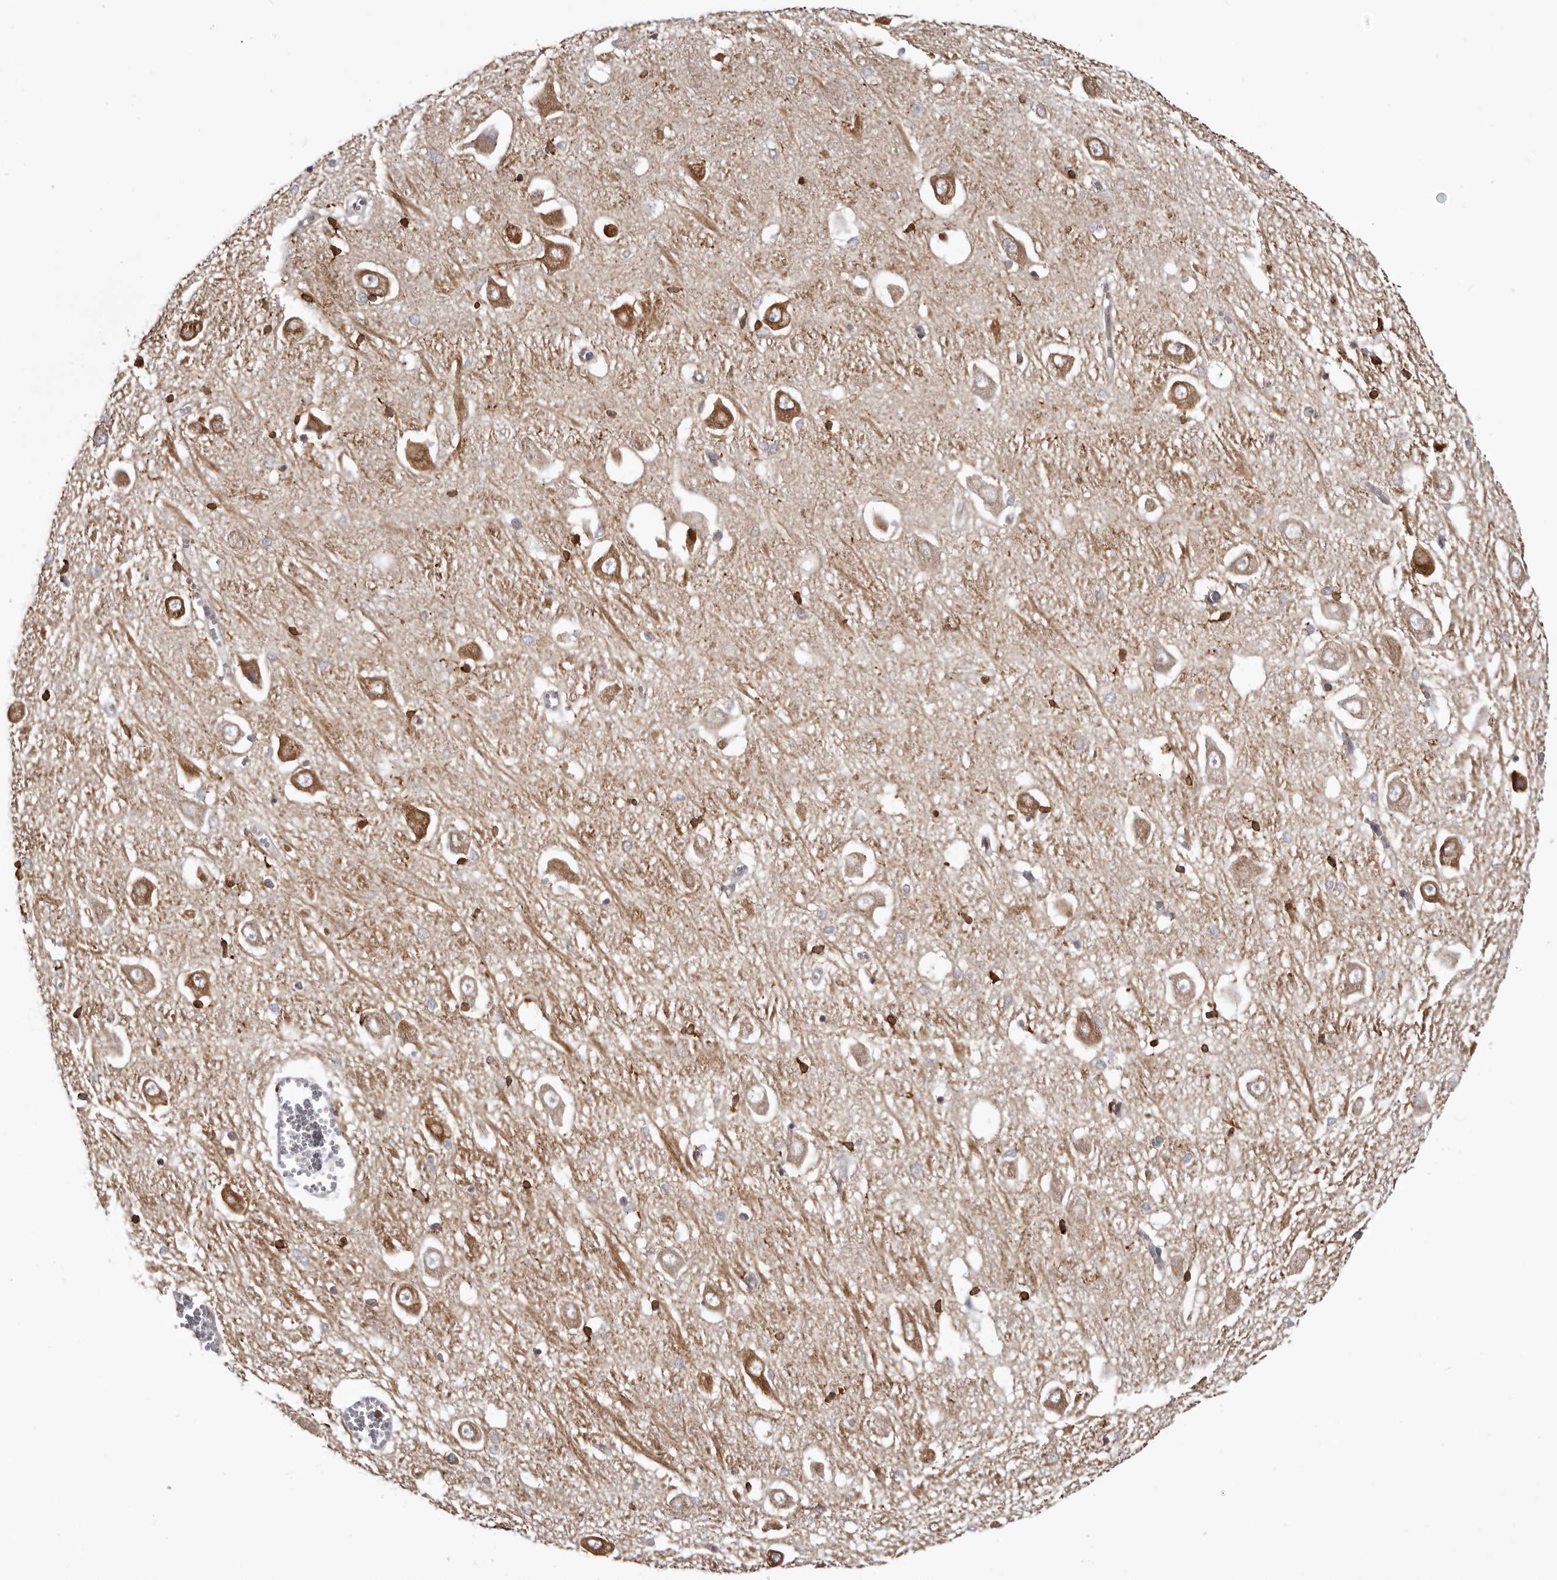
{"staining": {"intensity": "negative", "quantity": "none", "location": "none"}, "tissue": "hippocampus", "cell_type": "Glial cells", "image_type": "normal", "snomed": [{"axis": "morphology", "description": "Normal tissue, NOS"}, {"axis": "topography", "description": "Hippocampus"}], "caption": "An image of human hippocampus is negative for staining in glial cells. Brightfield microscopy of immunohistochemistry (IHC) stained with DAB (brown) and hematoxylin (blue), captured at high magnification.", "gene": "C4orf3", "patient": {"sex": "male", "age": 70}}